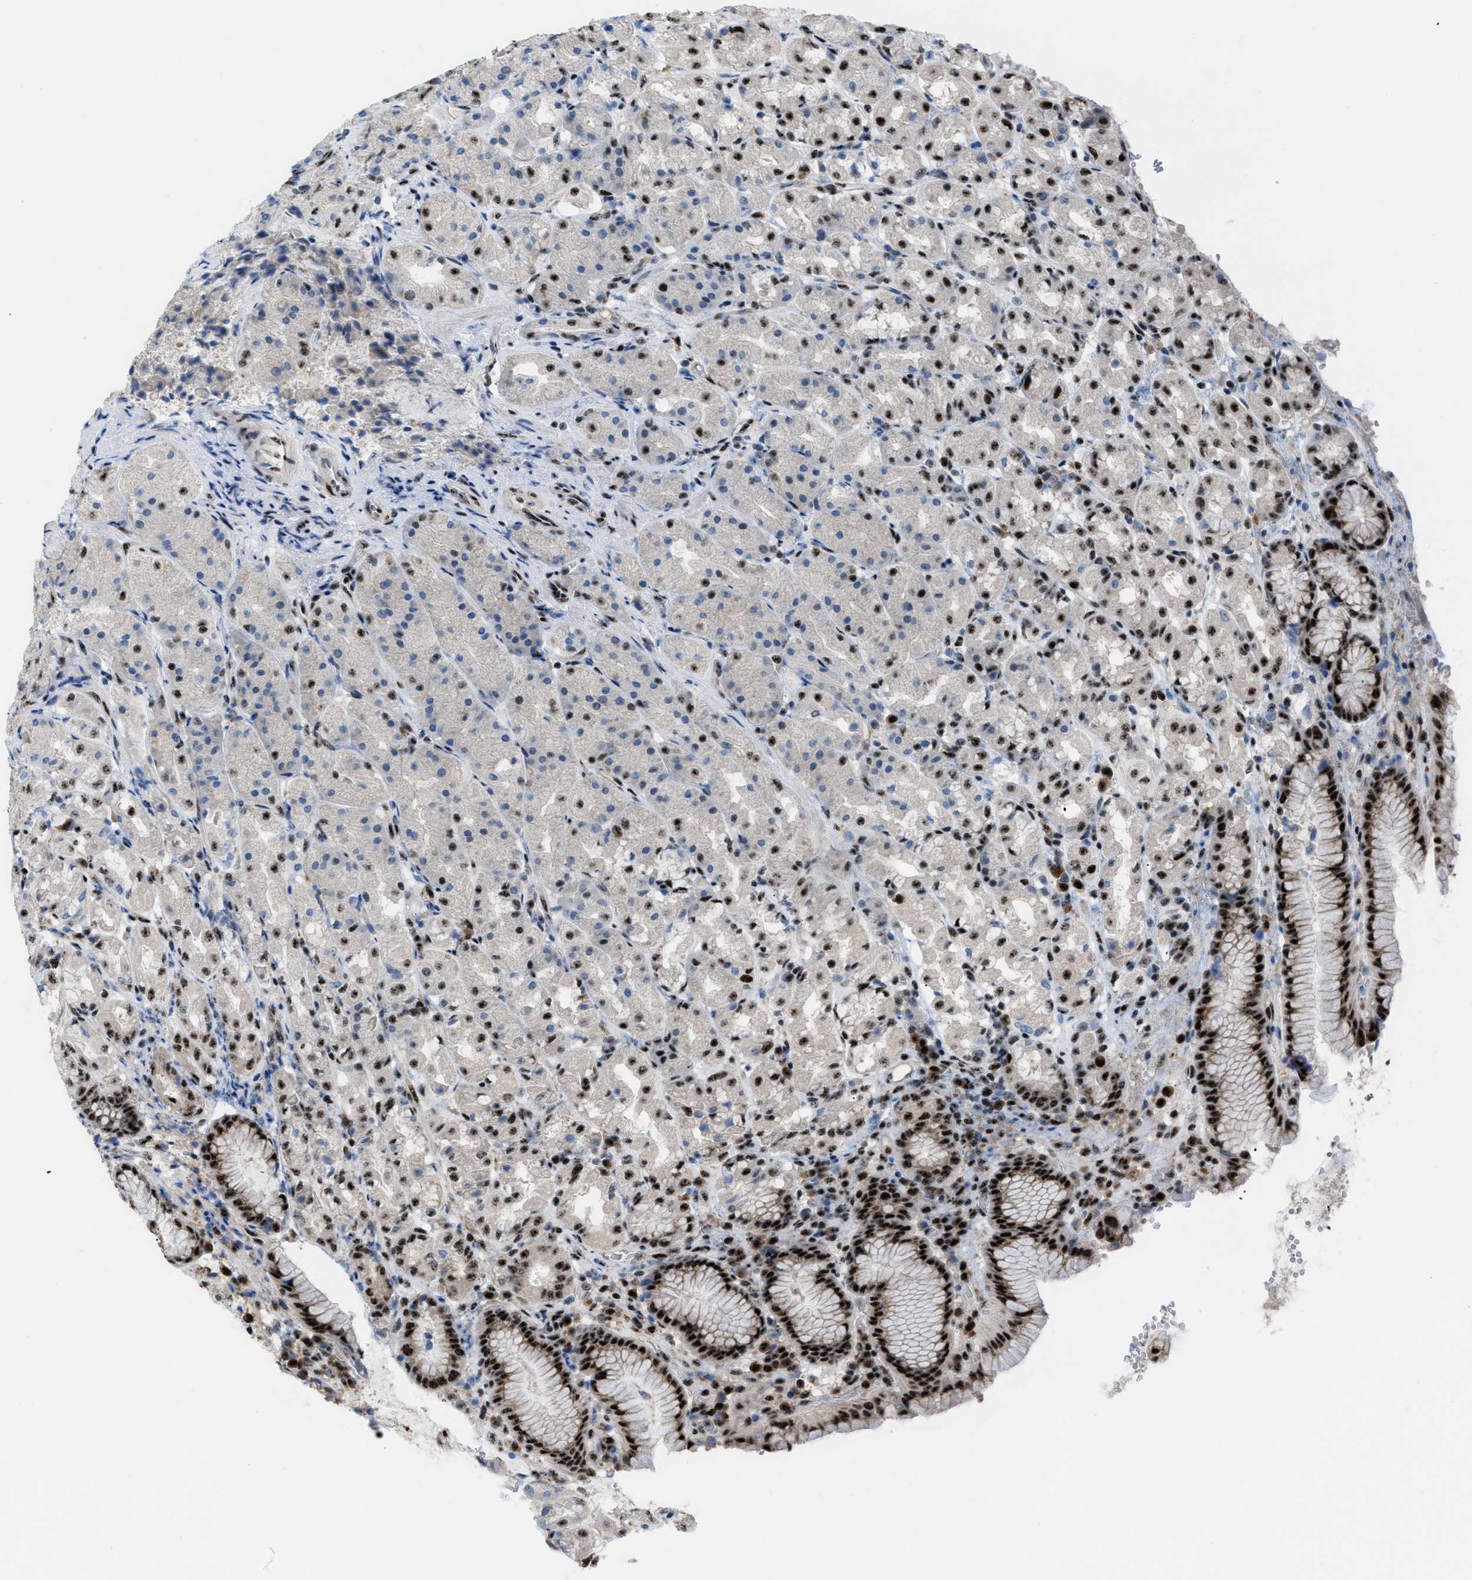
{"staining": {"intensity": "strong", "quantity": "25%-75%", "location": "nuclear"}, "tissue": "stomach", "cell_type": "Glandular cells", "image_type": "normal", "snomed": [{"axis": "morphology", "description": "Normal tissue, NOS"}, {"axis": "topography", "description": "Stomach"}, {"axis": "topography", "description": "Stomach, lower"}], "caption": "Immunohistochemical staining of unremarkable human stomach exhibits high levels of strong nuclear staining in approximately 25%-75% of glandular cells.", "gene": "CDR2", "patient": {"sex": "female", "age": 56}}